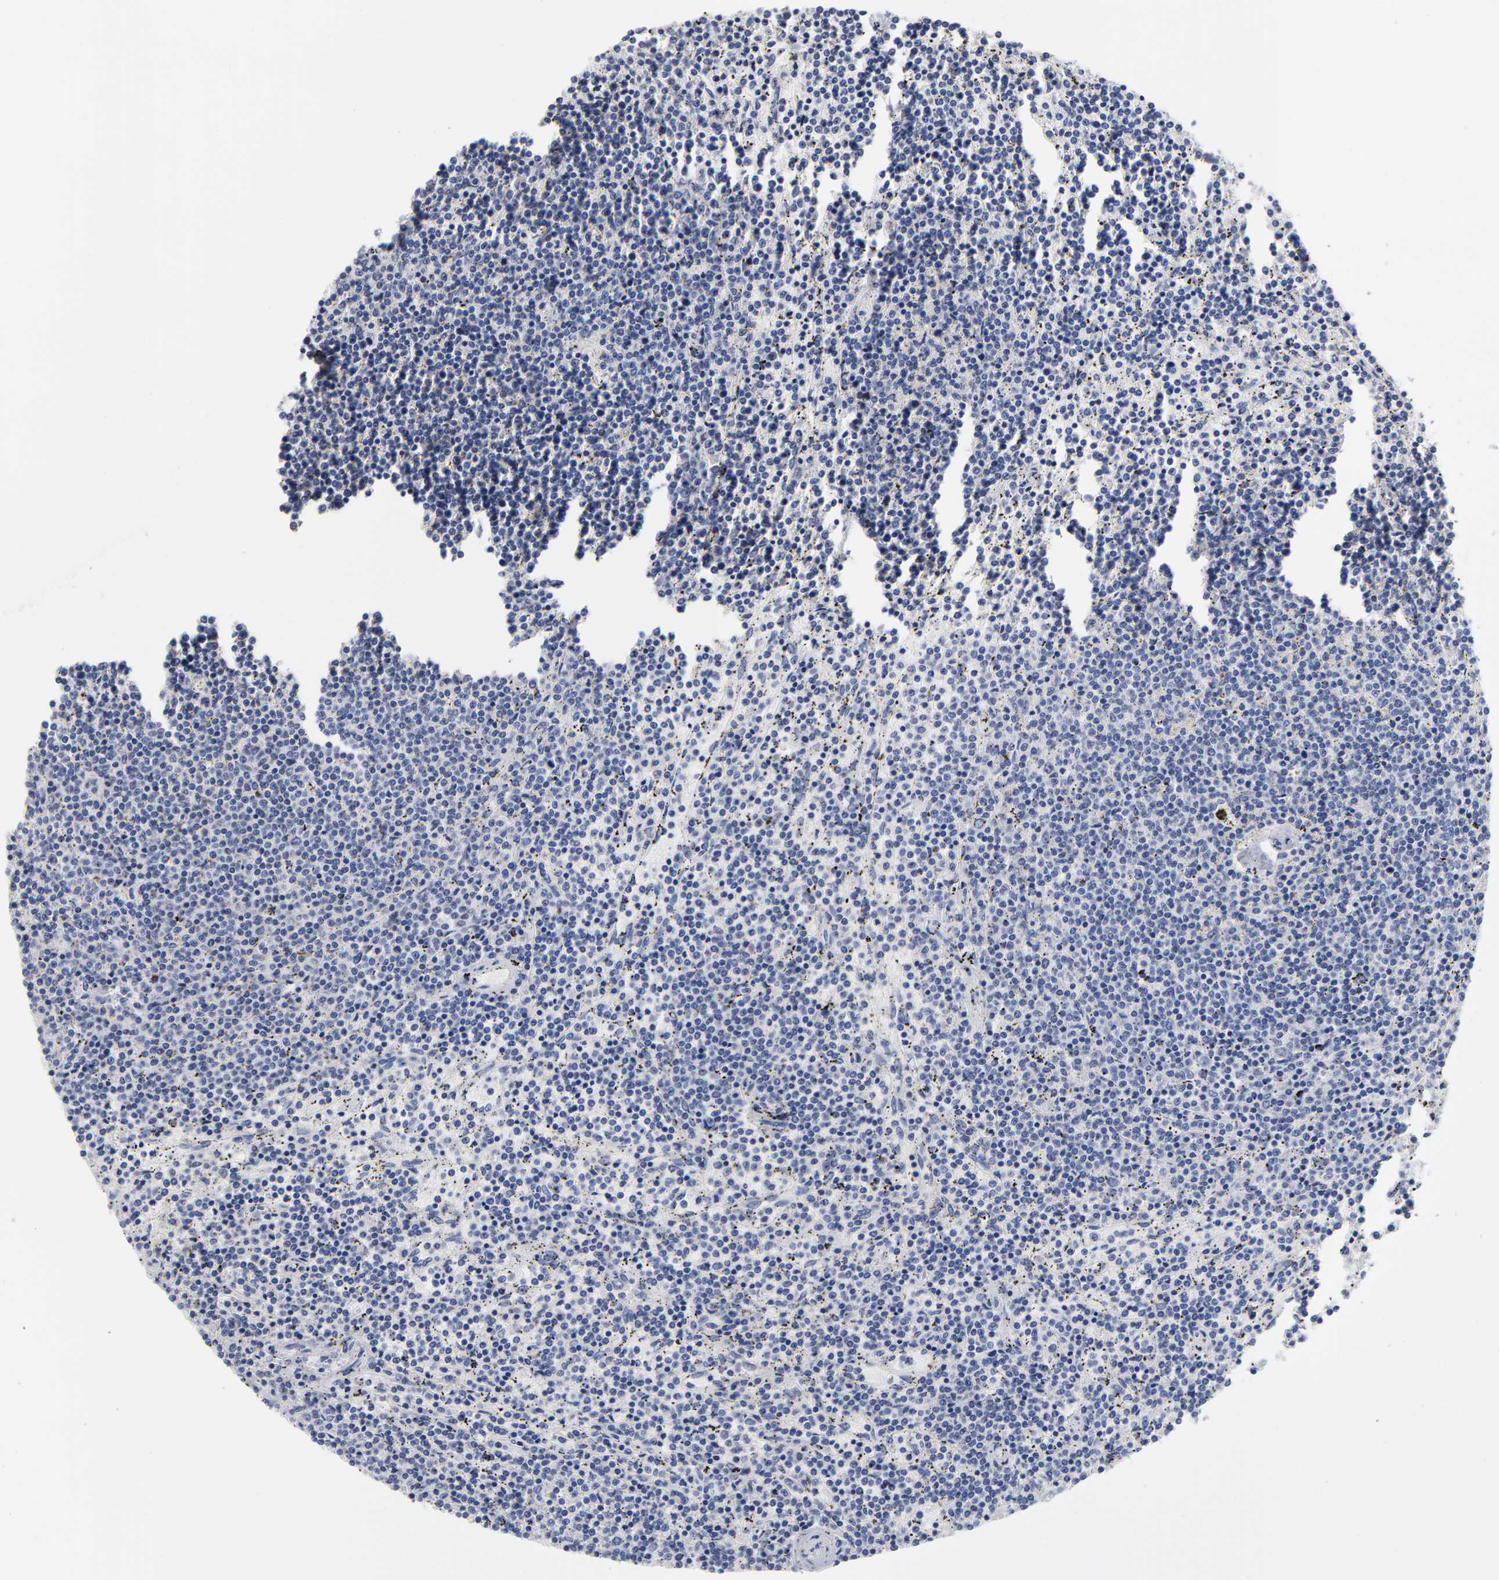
{"staining": {"intensity": "negative", "quantity": "none", "location": "none"}, "tissue": "lymphoma", "cell_type": "Tumor cells", "image_type": "cancer", "snomed": [{"axis": "morphology", "description": "Malignant lymphoma, non-Hodgkin's type, Low grade"}, {"axis": "topography", "description": "Spleen"}], "caption": "Lymphoma was stained to show a protein in brown. There is no significant positivity in tumor cells.", "gene": "PTP4A1", "patient": {"sex": "female", "age": 50}}